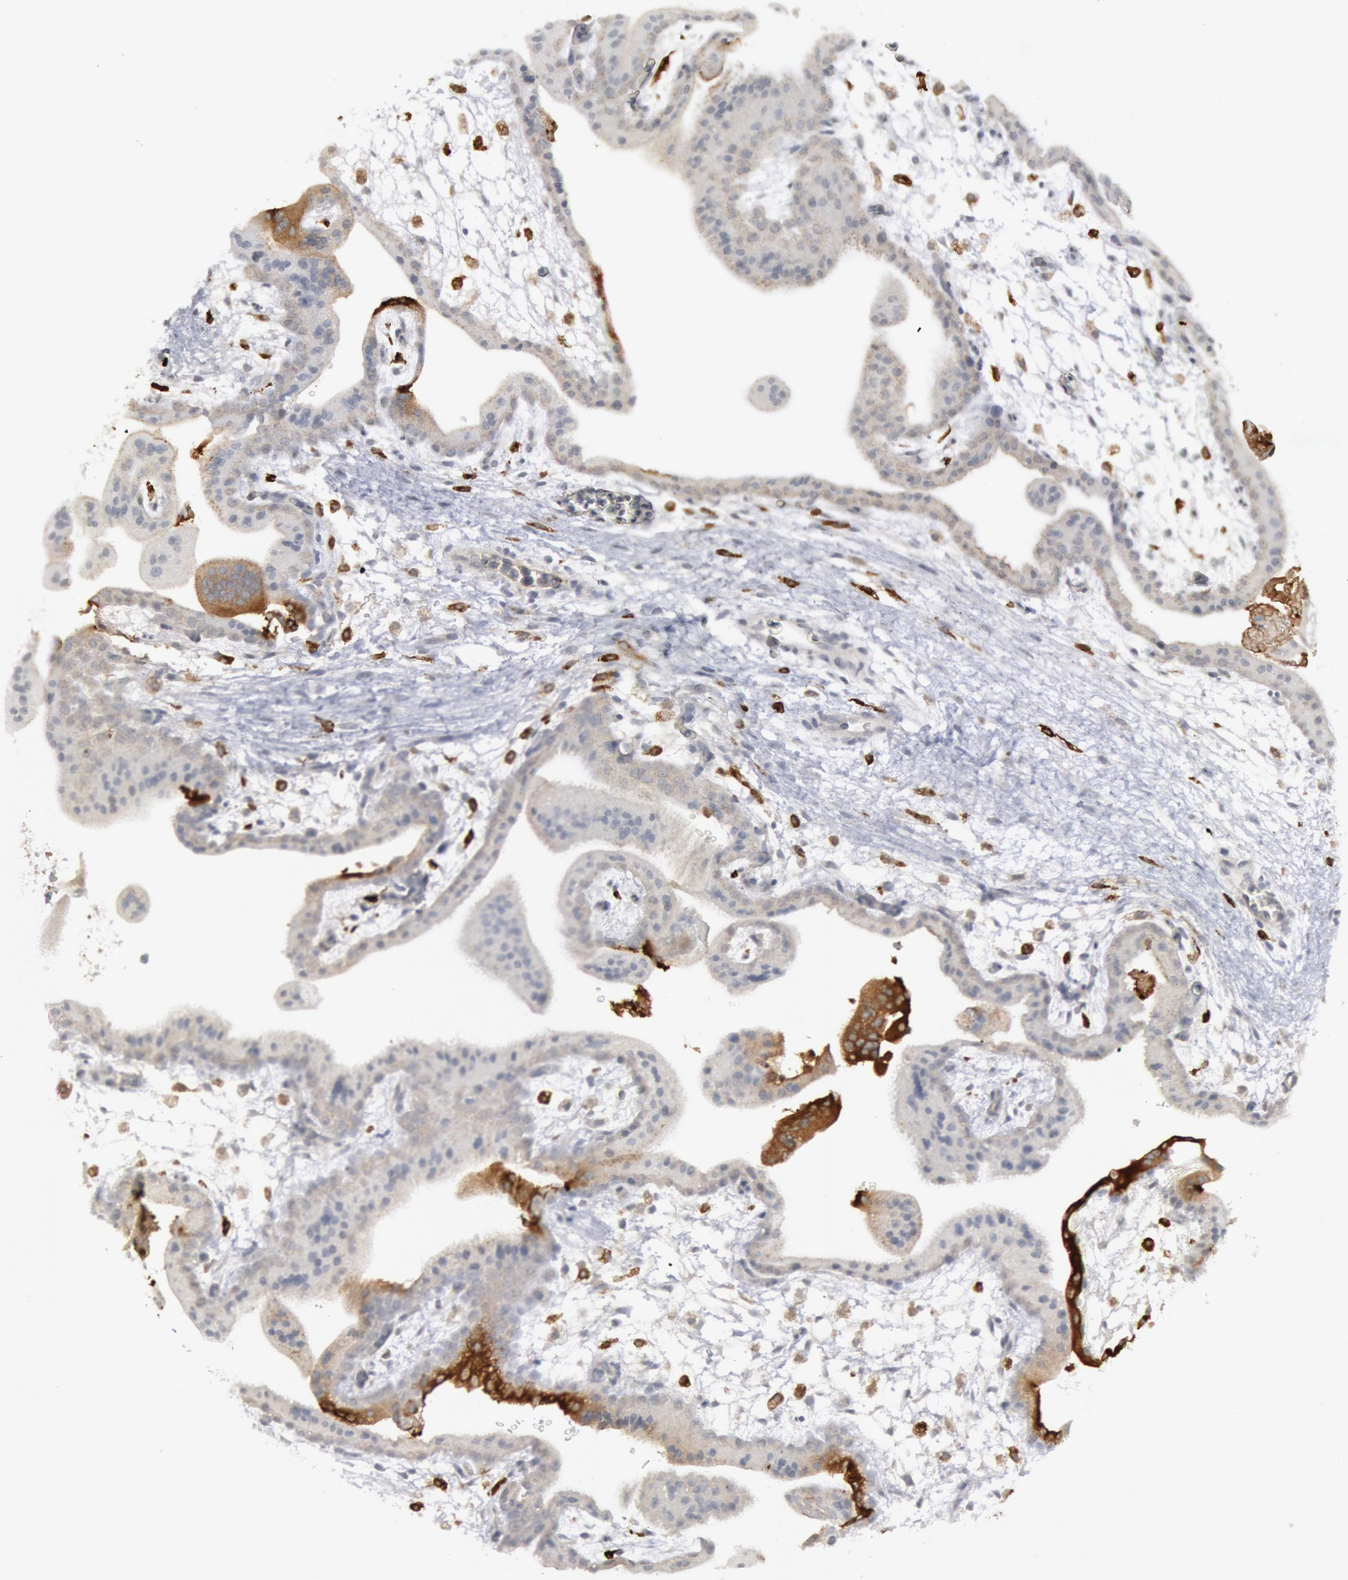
{"staining": {"intensity": "negative", "quantity": "none", "location": "none"}, "tissue": "placenta", "cell_type": "Decidual cells", "image_type": "normal", "snomed": [{"axis": "morphology", "description": "Normal tissue, NOS"}, {"axis": "topography", "description": "Placenta"}], "caption": "A photomicrograph of placenta stained for a protein exhibits no brown staining in decidual cells.", "gene": "C1QC", "patient": {"sex": "female", "age": 35}}